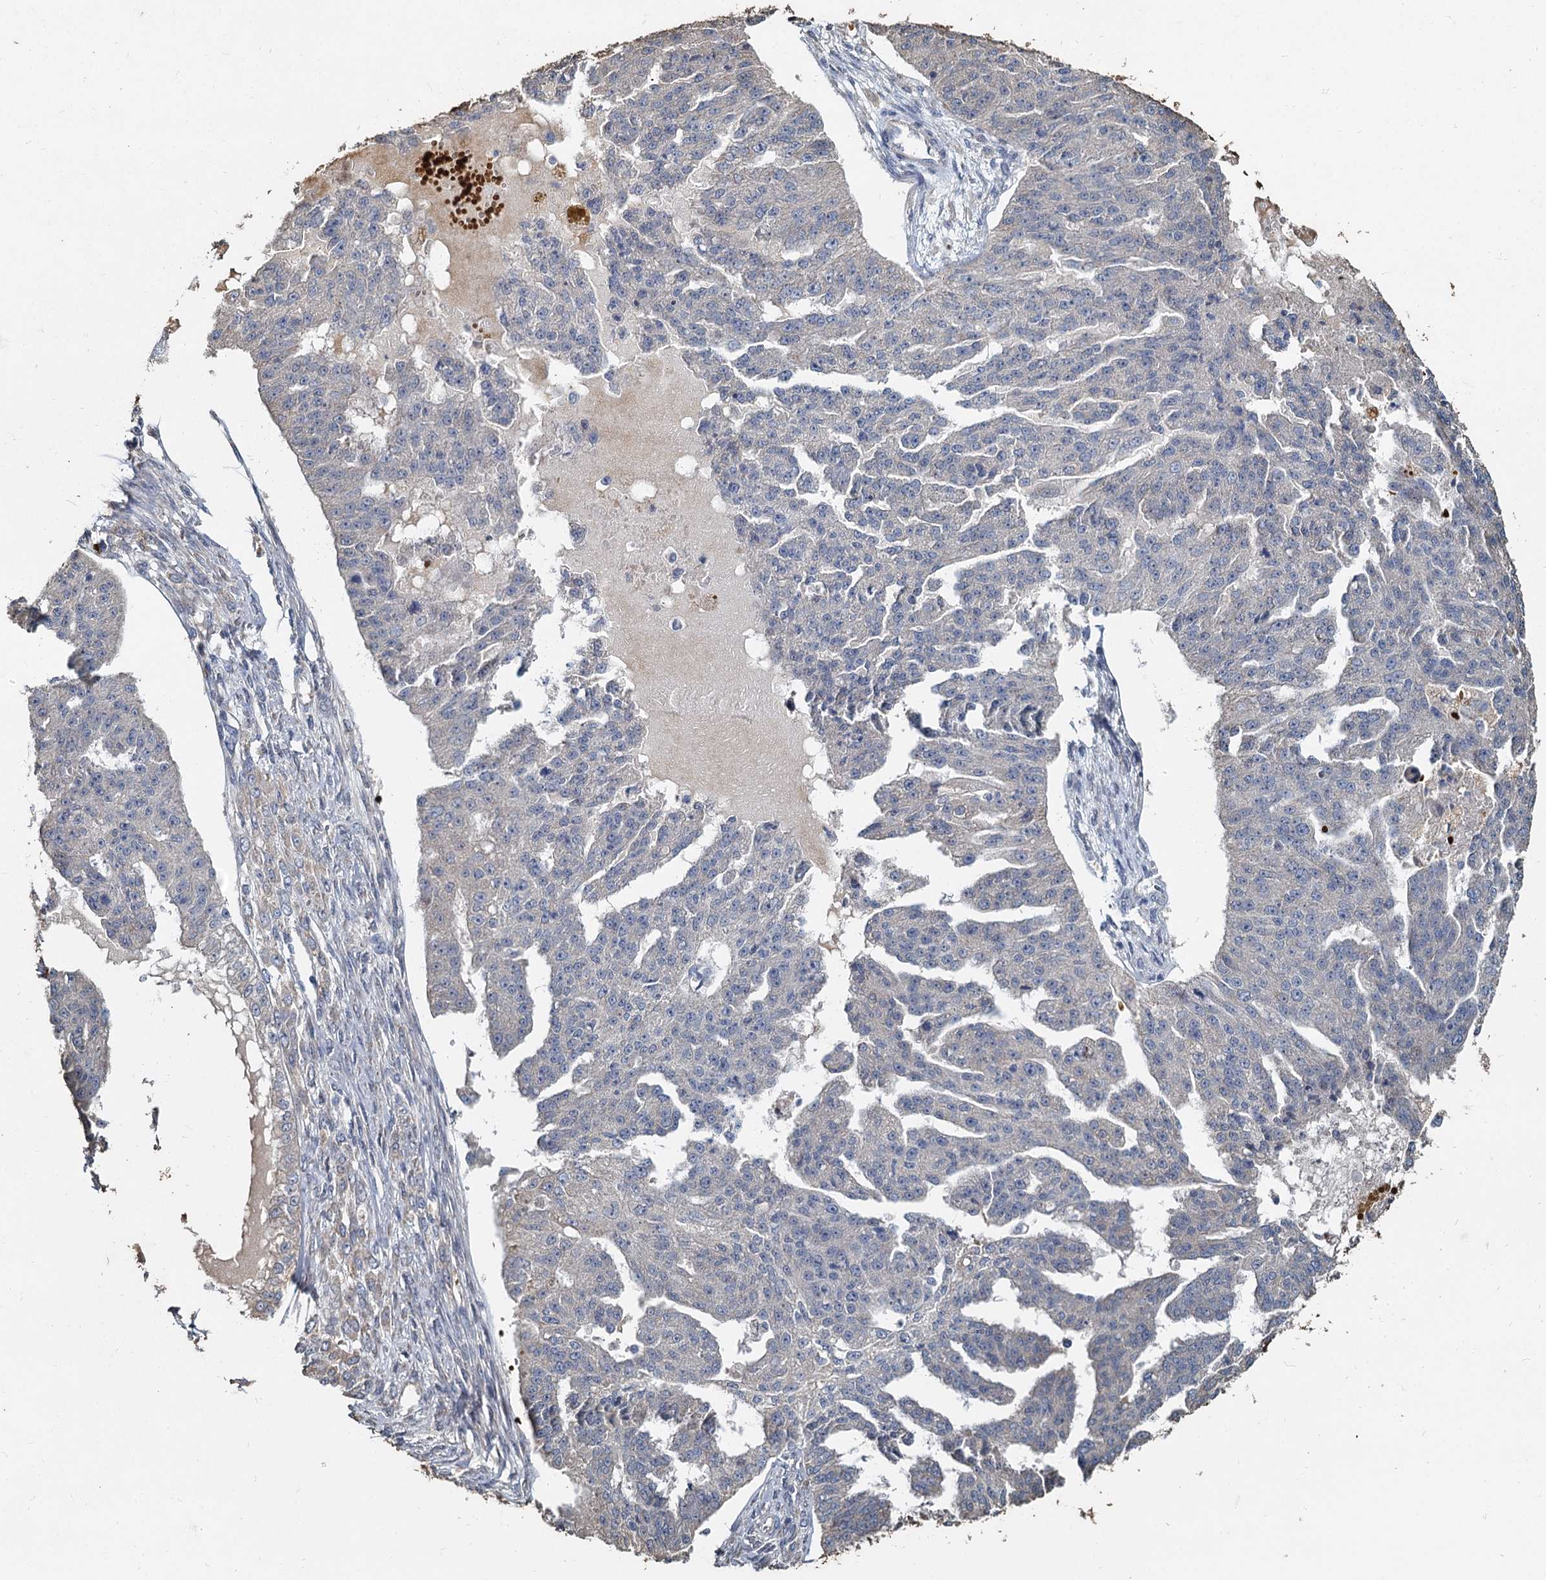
{"staining": {"intensity": "negative", "quantity": "none", "location": "none"}, "tissue": "ovarian cancer", "cell_type": "Tumor cells", "image_type": "cancer", "snomed": [{"axis": "morphology", "description": "Cystadenocarcinoma, serous, NOS"}, {"axis": "topography", "description": "Ovary"}], "caption": "This is an immunohistochemistry histopathology image of human serous cystadenocarcinoma (ovarian). There is no positivity in tumor cells.", "gene": "TCTN2", "patient": {"sex": "female", "age": 58}}